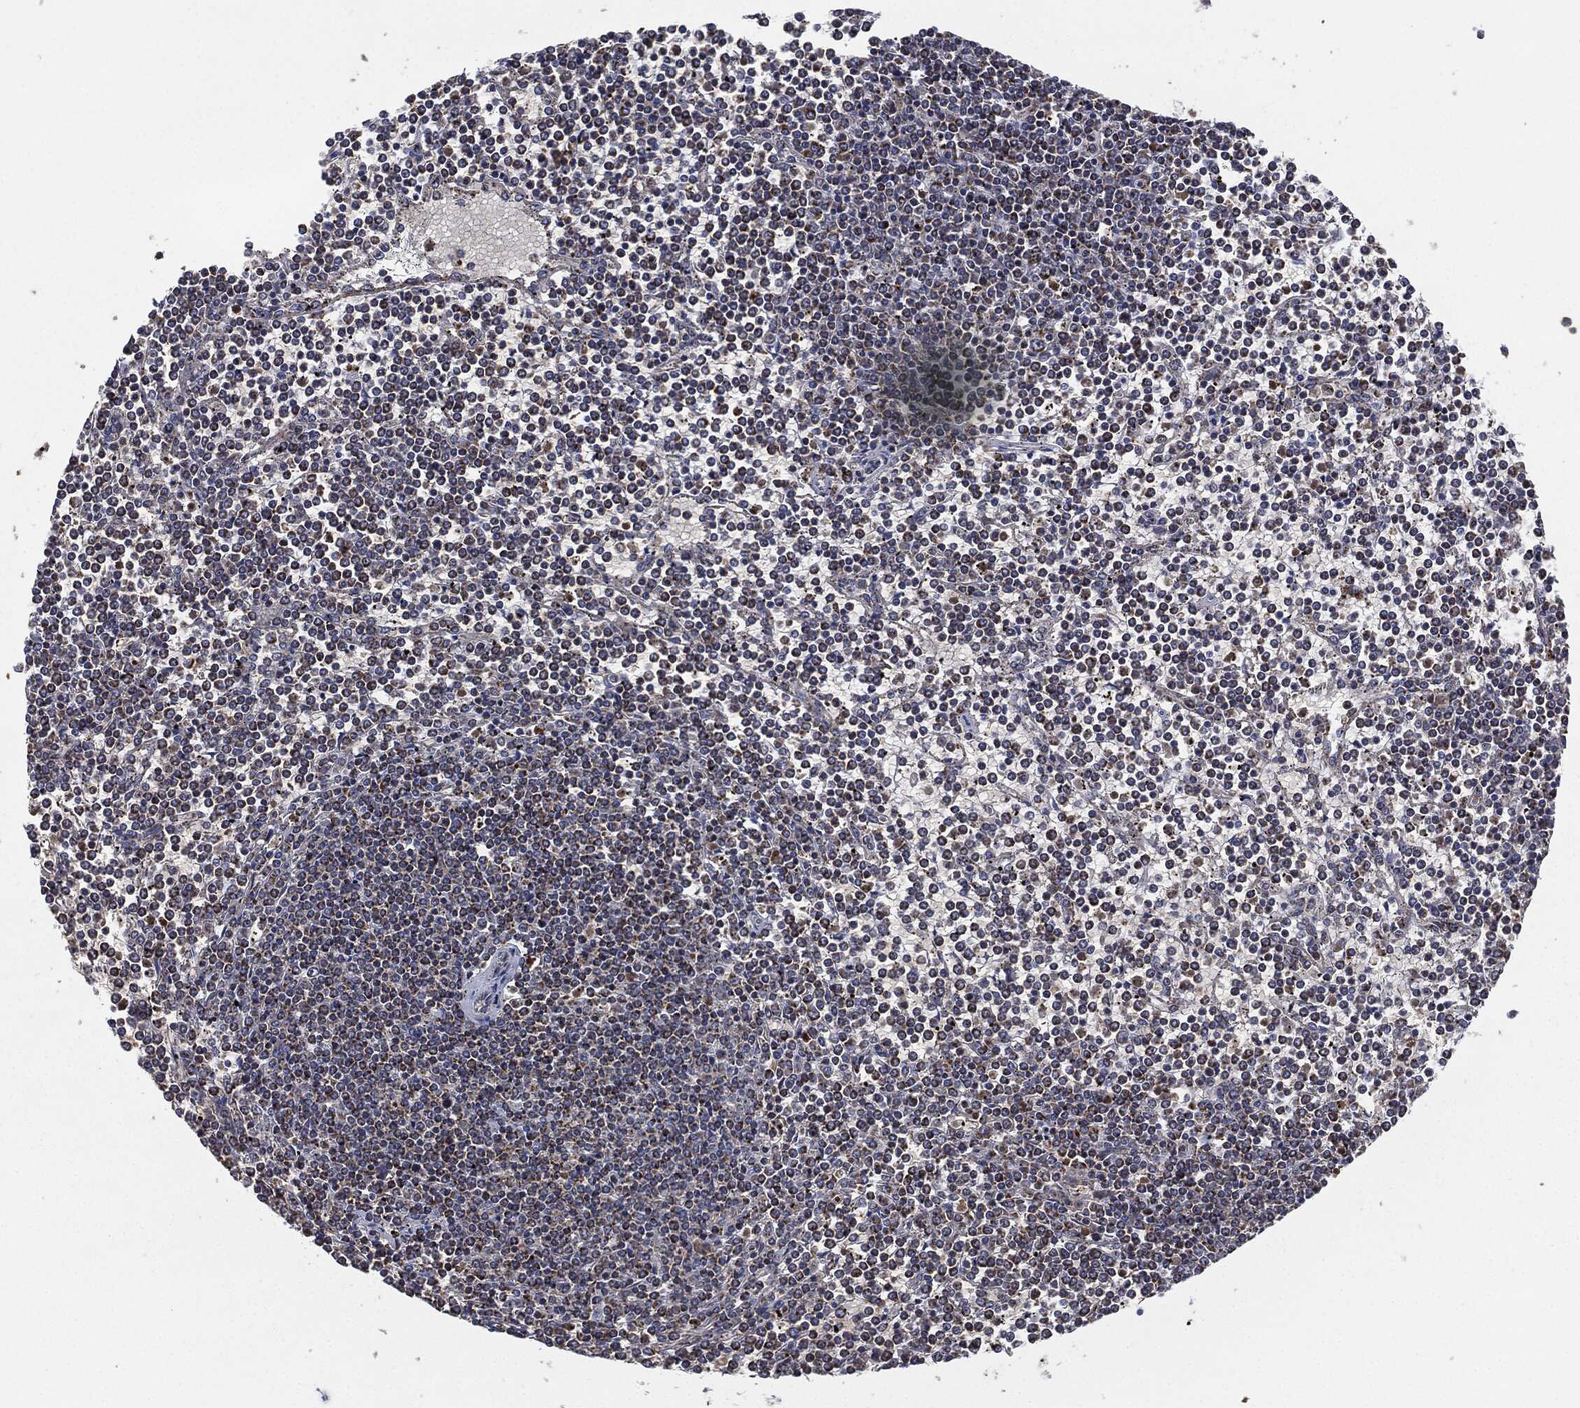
{"staining": {"intensity": "moderate", "quantity": "25%-75%", "location": "cytoplasmic/membranous"}, "tissue": "lymphoma", "cell_type": "Tumor cells", "image_type": "cancer", "snomed": [{"axis": "morphology", "description": "Malignant lymphoma, non-Hodgkin's type, Low grade"}, {"axis": "topography", "description": "Spleen"}], "caption": "High-power microscopy captured an immunohistochemistry (IHC) photomicrograph of low-grade malignant lymphoma, non-Hodgkin's type, revealing moderate cytoplasmic/membranous expression in about 25%-75% of tumor cells.", "gene": "NDUFV2", "patient": {"sex": "female", "age": 19}}